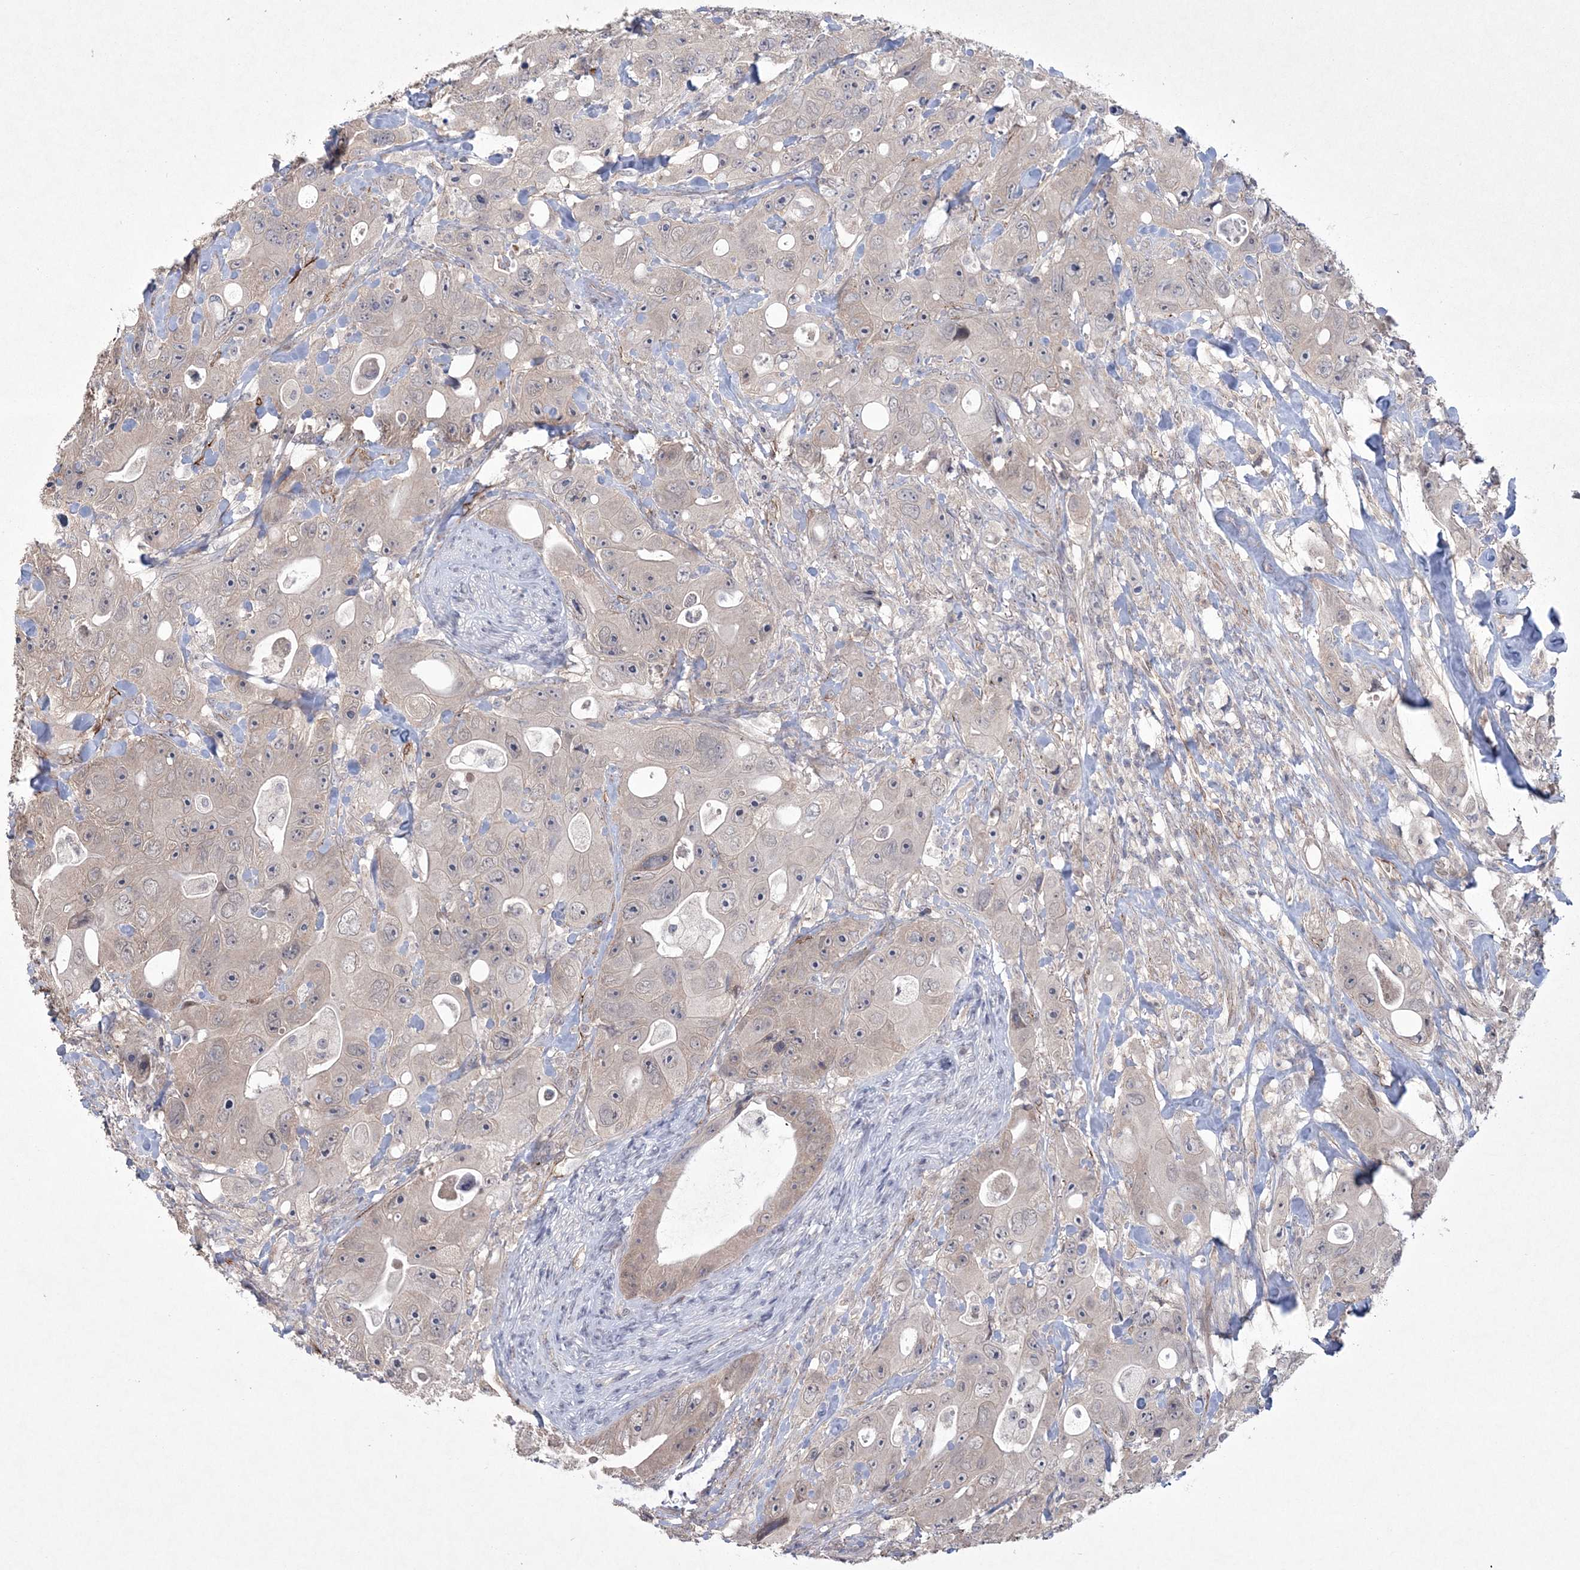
{"staining": {"intensity": "negative", "quantity": "none", "location": "none"}, "tissue": "colorectal cancer", "cell_type": "Tumor cells", "image_type": "cancer", "snomed": [{"axis": "morphology", "description": "Adenocarcinoma, NOS"}, {"axis": "topography", "description": "Colon"}], "caption": "Human colorectal cancer (adenocarcinoma) stained for a protein using immunohistochemistry (IHC) demonstrates no positivity in tumor cells.", "gene": "DPCD", "patient": {"sex": "female", "age": 46}}